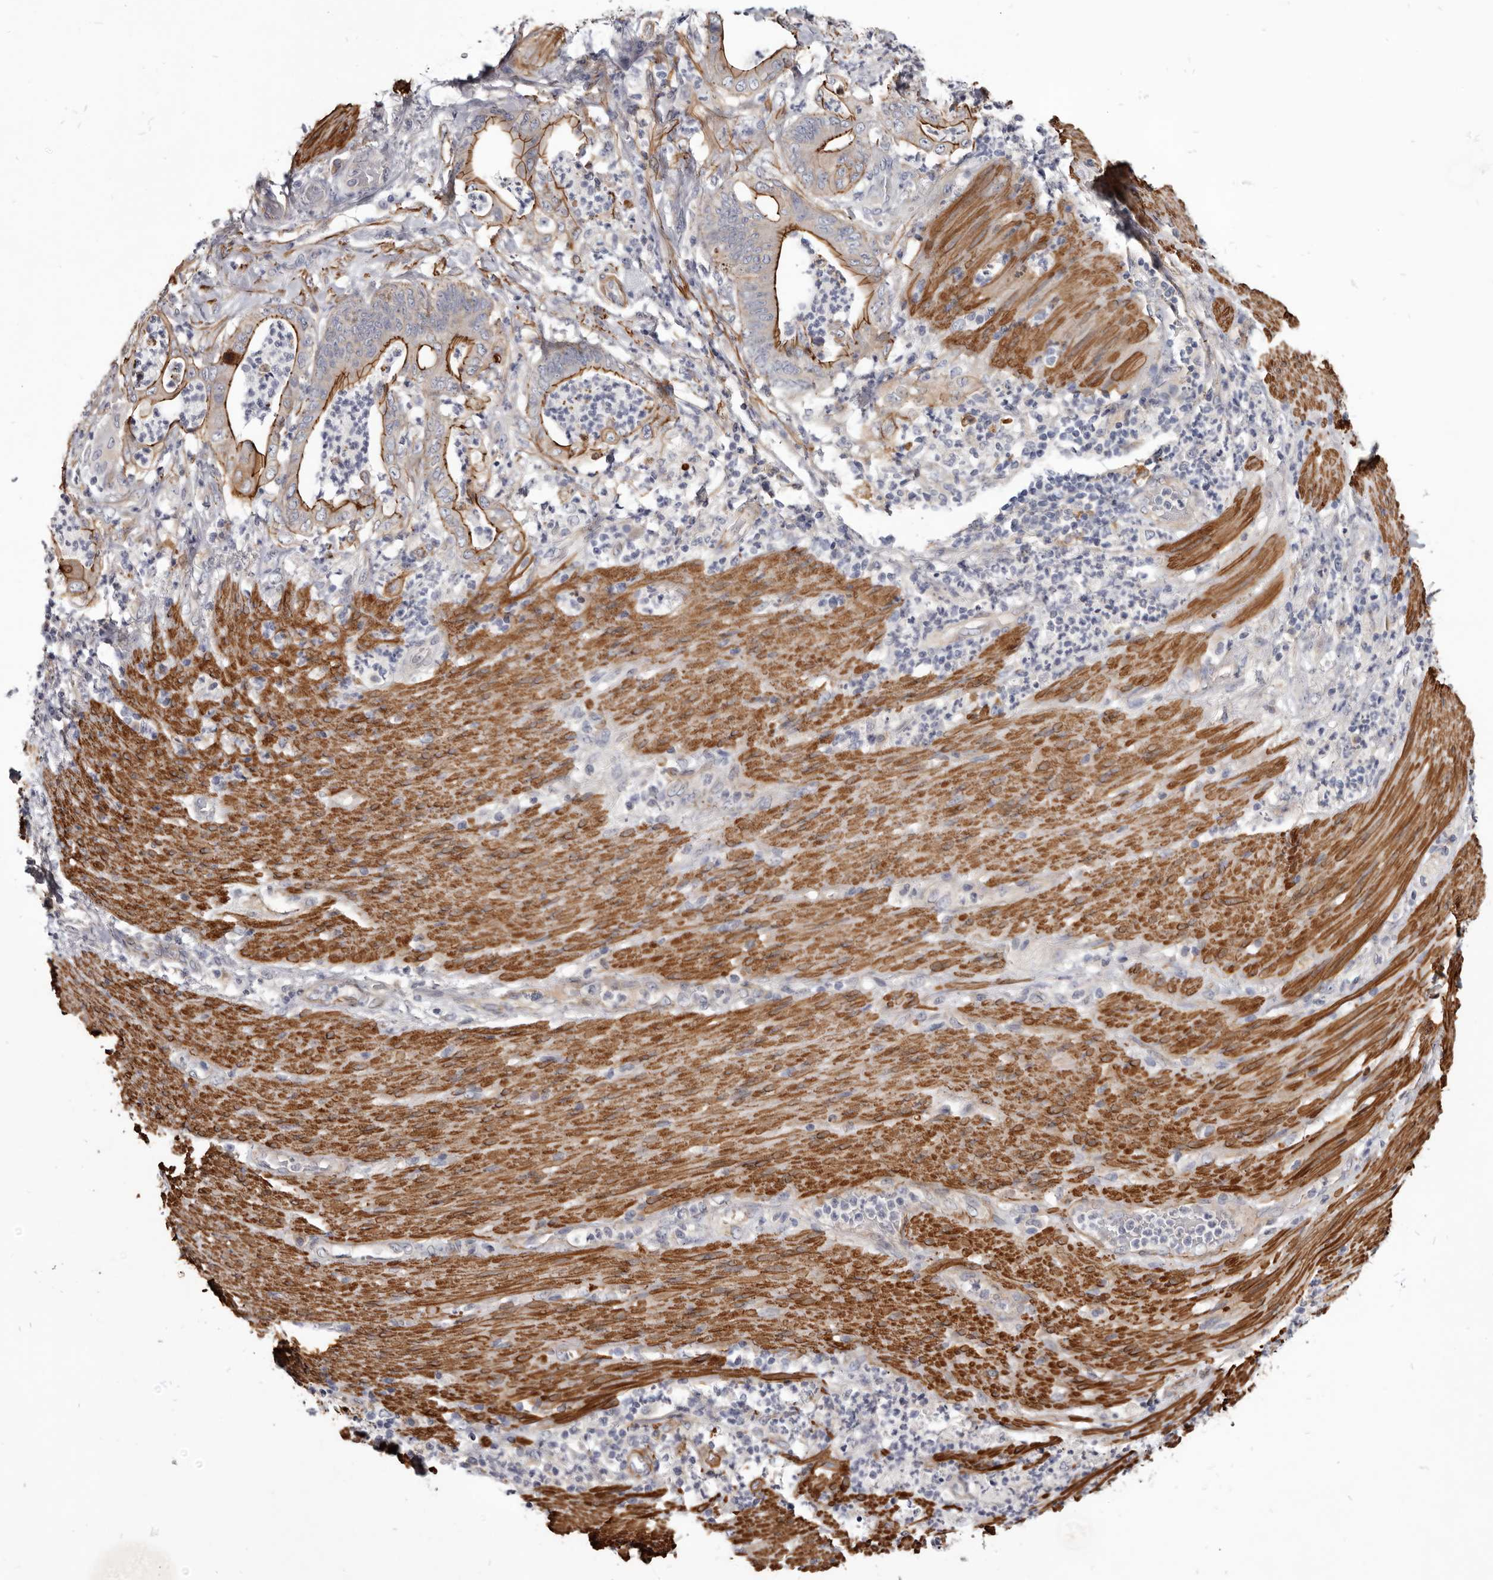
{"staining": {"intensity": "strong", "quantity": "25%-75%", "location": "cytoplasmic/membranous"}, "tissue": "stomach cancer", "cell_type": "Tumor cells", "image_type": "cancer", "snomed": [{"axis": "morphology", "description": "Adenocarcinoma, NOS"}, {"axis": "topography", "description": "Stomach"}], "caption": "High-power microscopy captured an immunohistochemistry micrograph of stomach cancer, revealing strong cytoplasmic/membranous staining in approximately 25%-75% of tumor cells. (brown staining indicates protein expression, while blue staining denotes nuclei).", "gene": "CGN", "patient": {"sex": "female", "age": 73}}